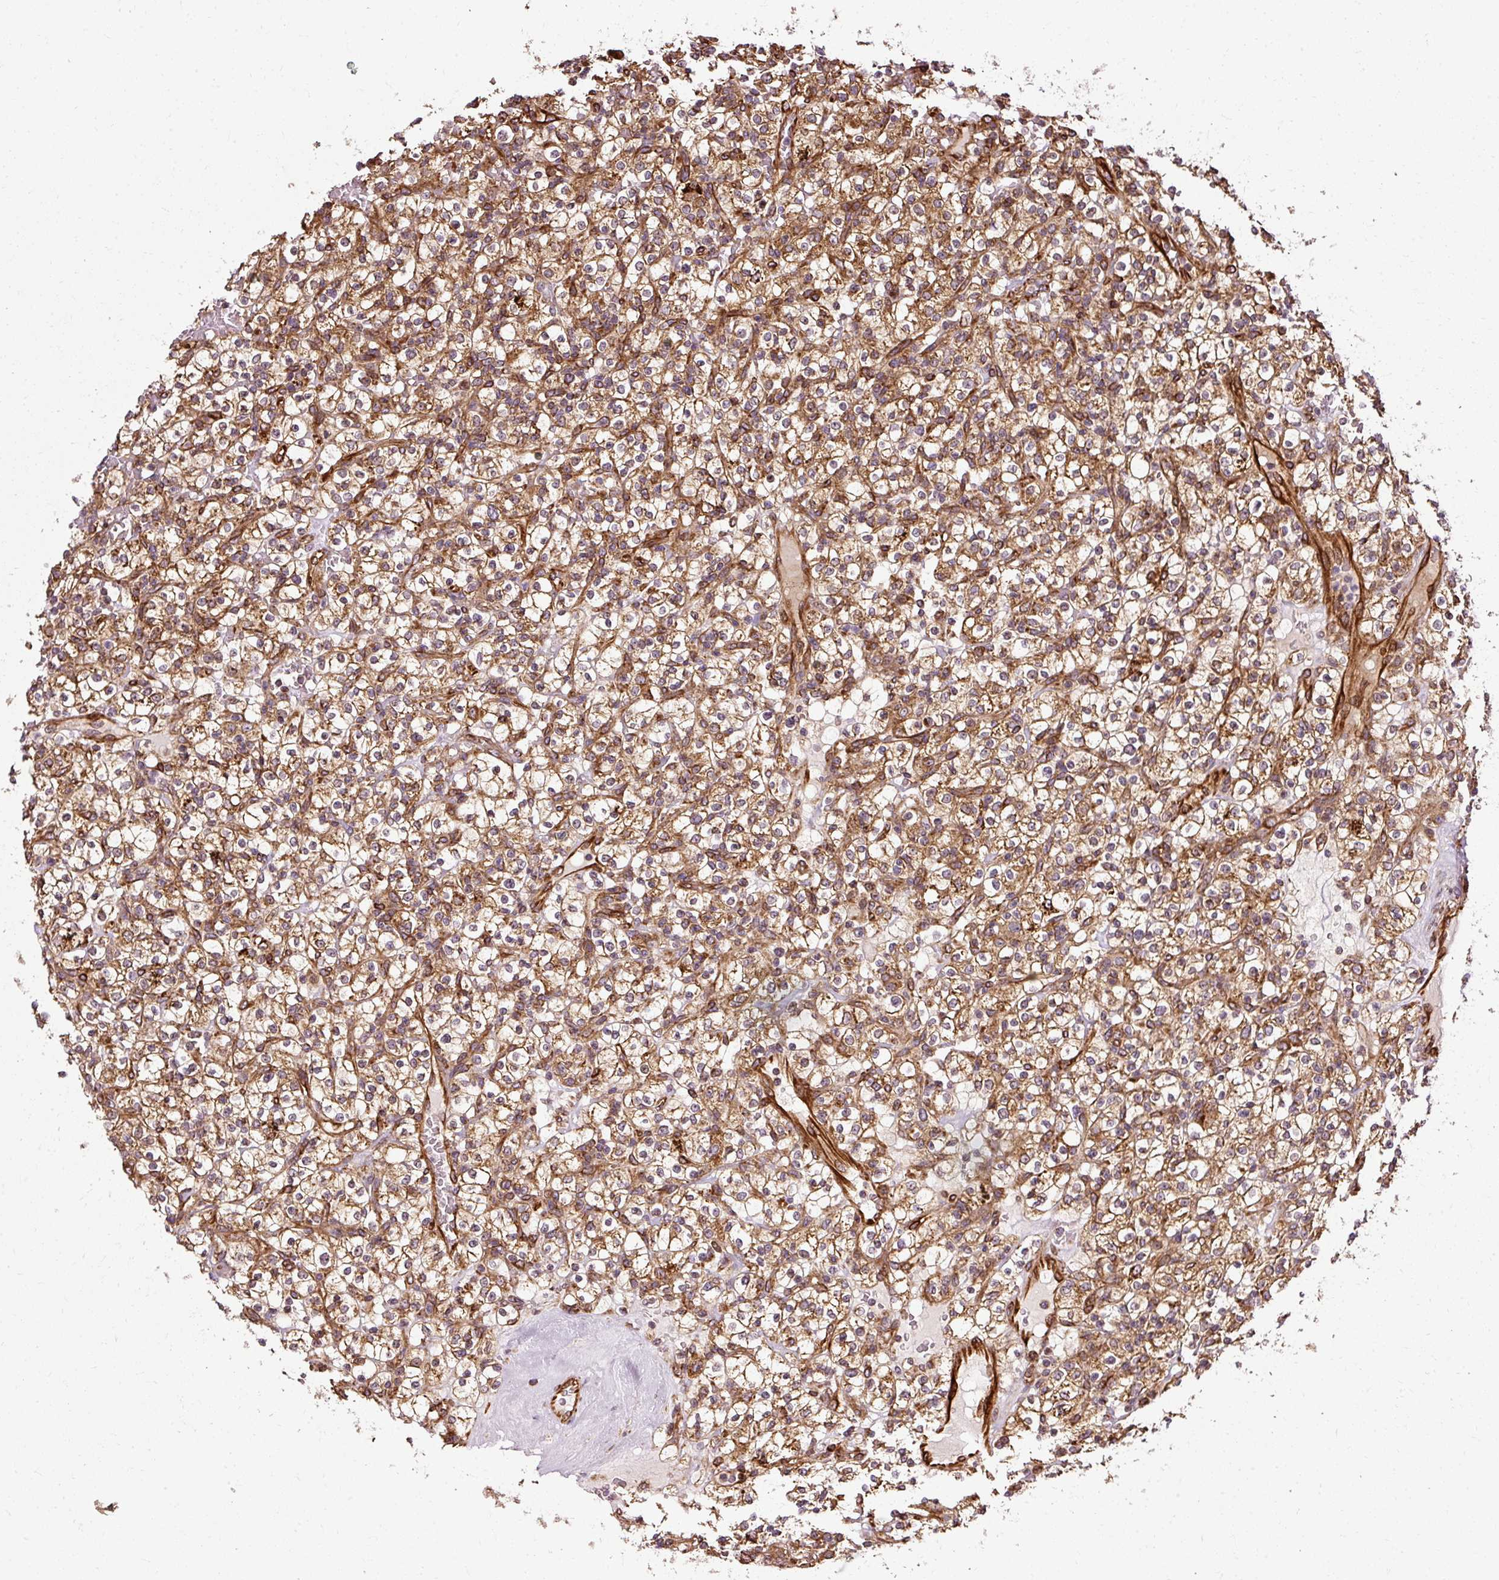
{"staining": {"intensity": "moderate", "quantity": ">75%", "location": "cytoplasmic/membranous"}, "tissue": "renal cancer", "cell_type": "Tumor cells", "image_type": "cancer", "snomed": [{"axis": "morphology", "description": "Normal tissue, NOS"}, {"axis": "morphology", "description": "Adenocarcinoma, NOS"}, {"axis": "topography", "description": "Kidney"}], "caption": "Protein expression by immunohistochemistry displays moderate cytoplasmic/membranous expression in approximately >75% of tumor cells in renal cancer.", "gene": "ISCU", "patient": {"sex": "female", "age": 72}}